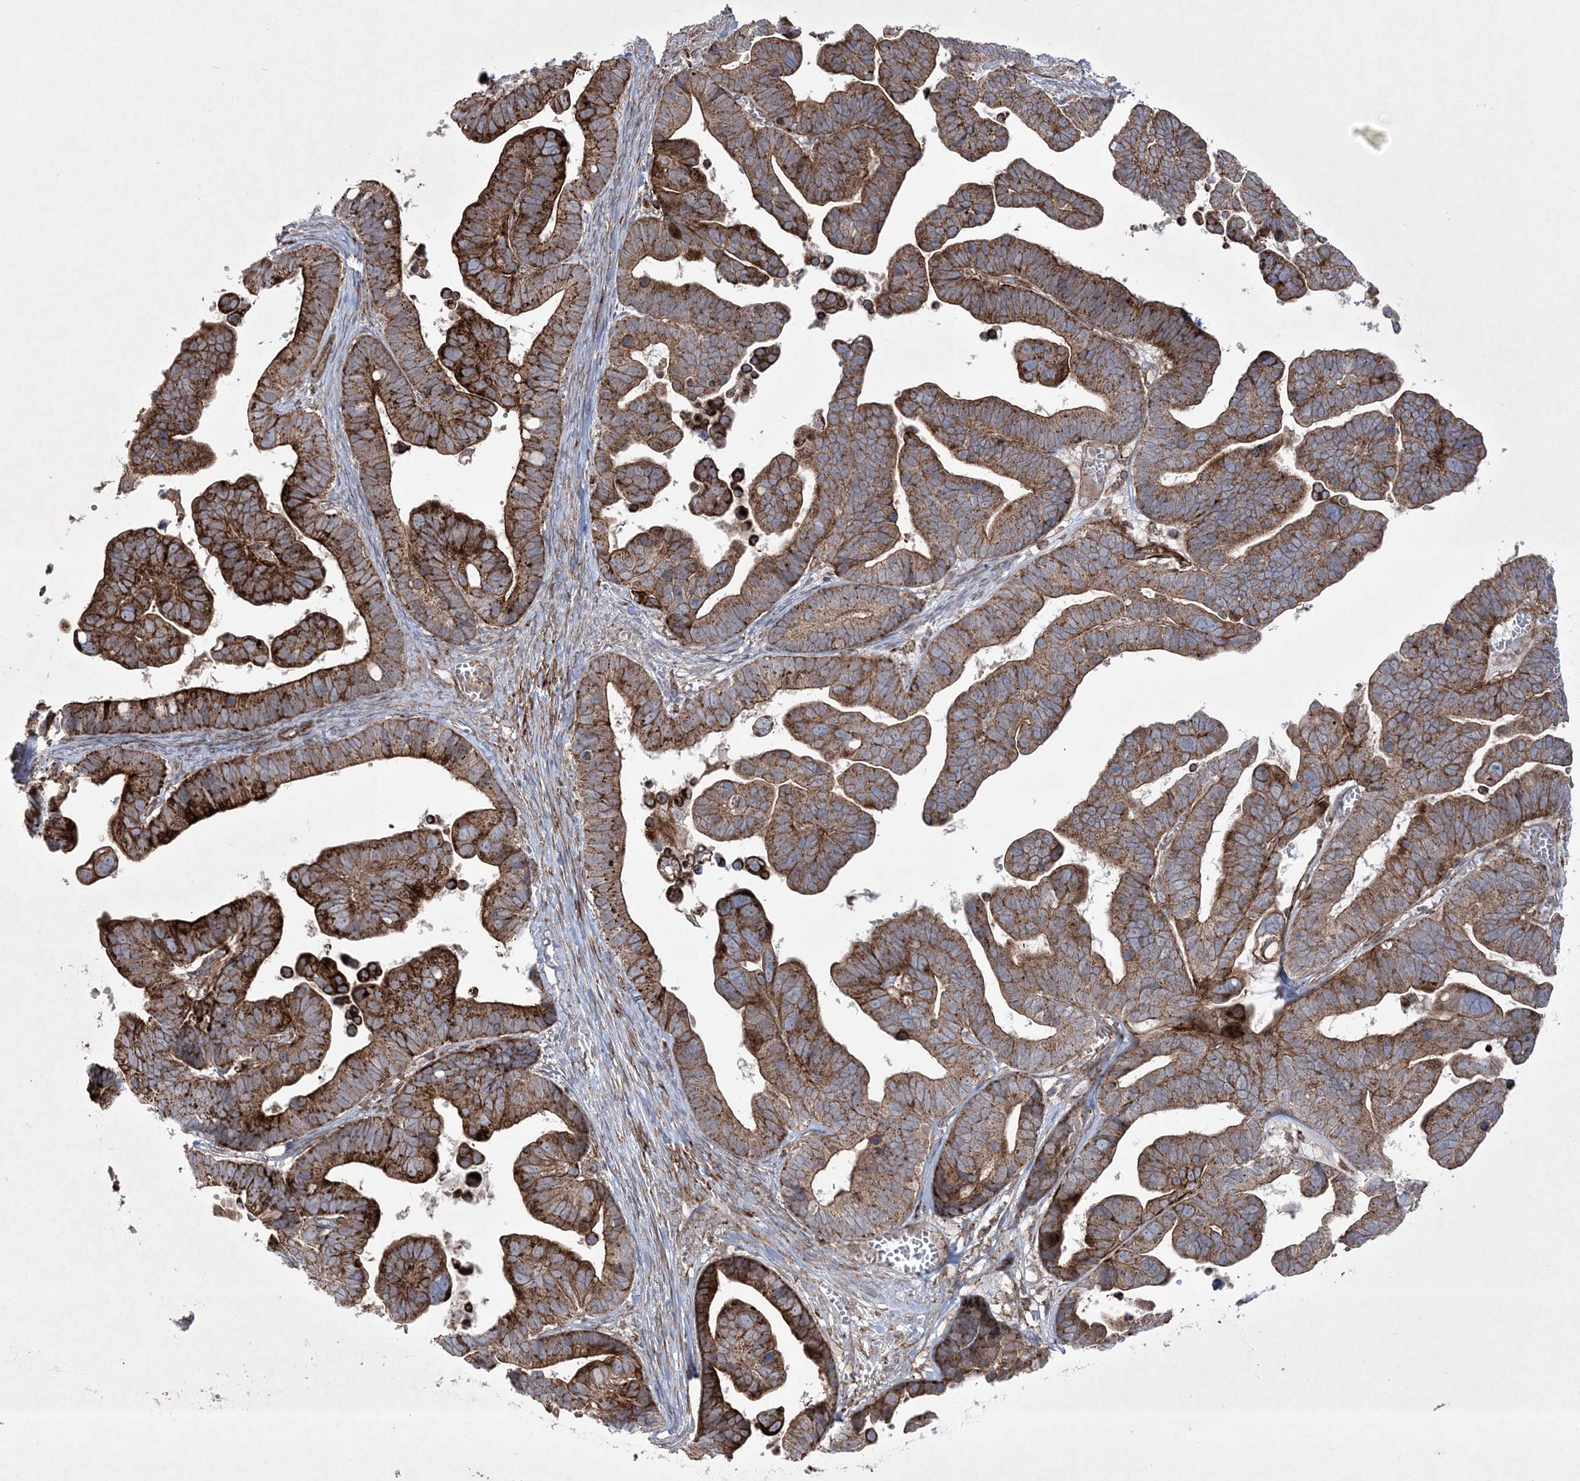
{"staining": {"intensity": "strong", "quantity": "25%-75%", "location": "cytoplasmic/membranous"}, "tissue": "ovarian cancer", "cell_type": "Tumor cells", "image_type": "cancer", "snomed": [{"axis": "morphology", "description": "Cystadenocarcinoma, serous, NOS"}, {"axis": "topography", "description": "Ovary"}], "caption": "Immunohistochemical staining of ovarian cancer reveals strong cytoplasmic/membranous protein positivity in about 25%-75% of tumor cells. (Brightfield microscopy of DAB IHC at high magnification).", "gene": "RICTOR", "patient": {"sex": "female", "age": 56}}